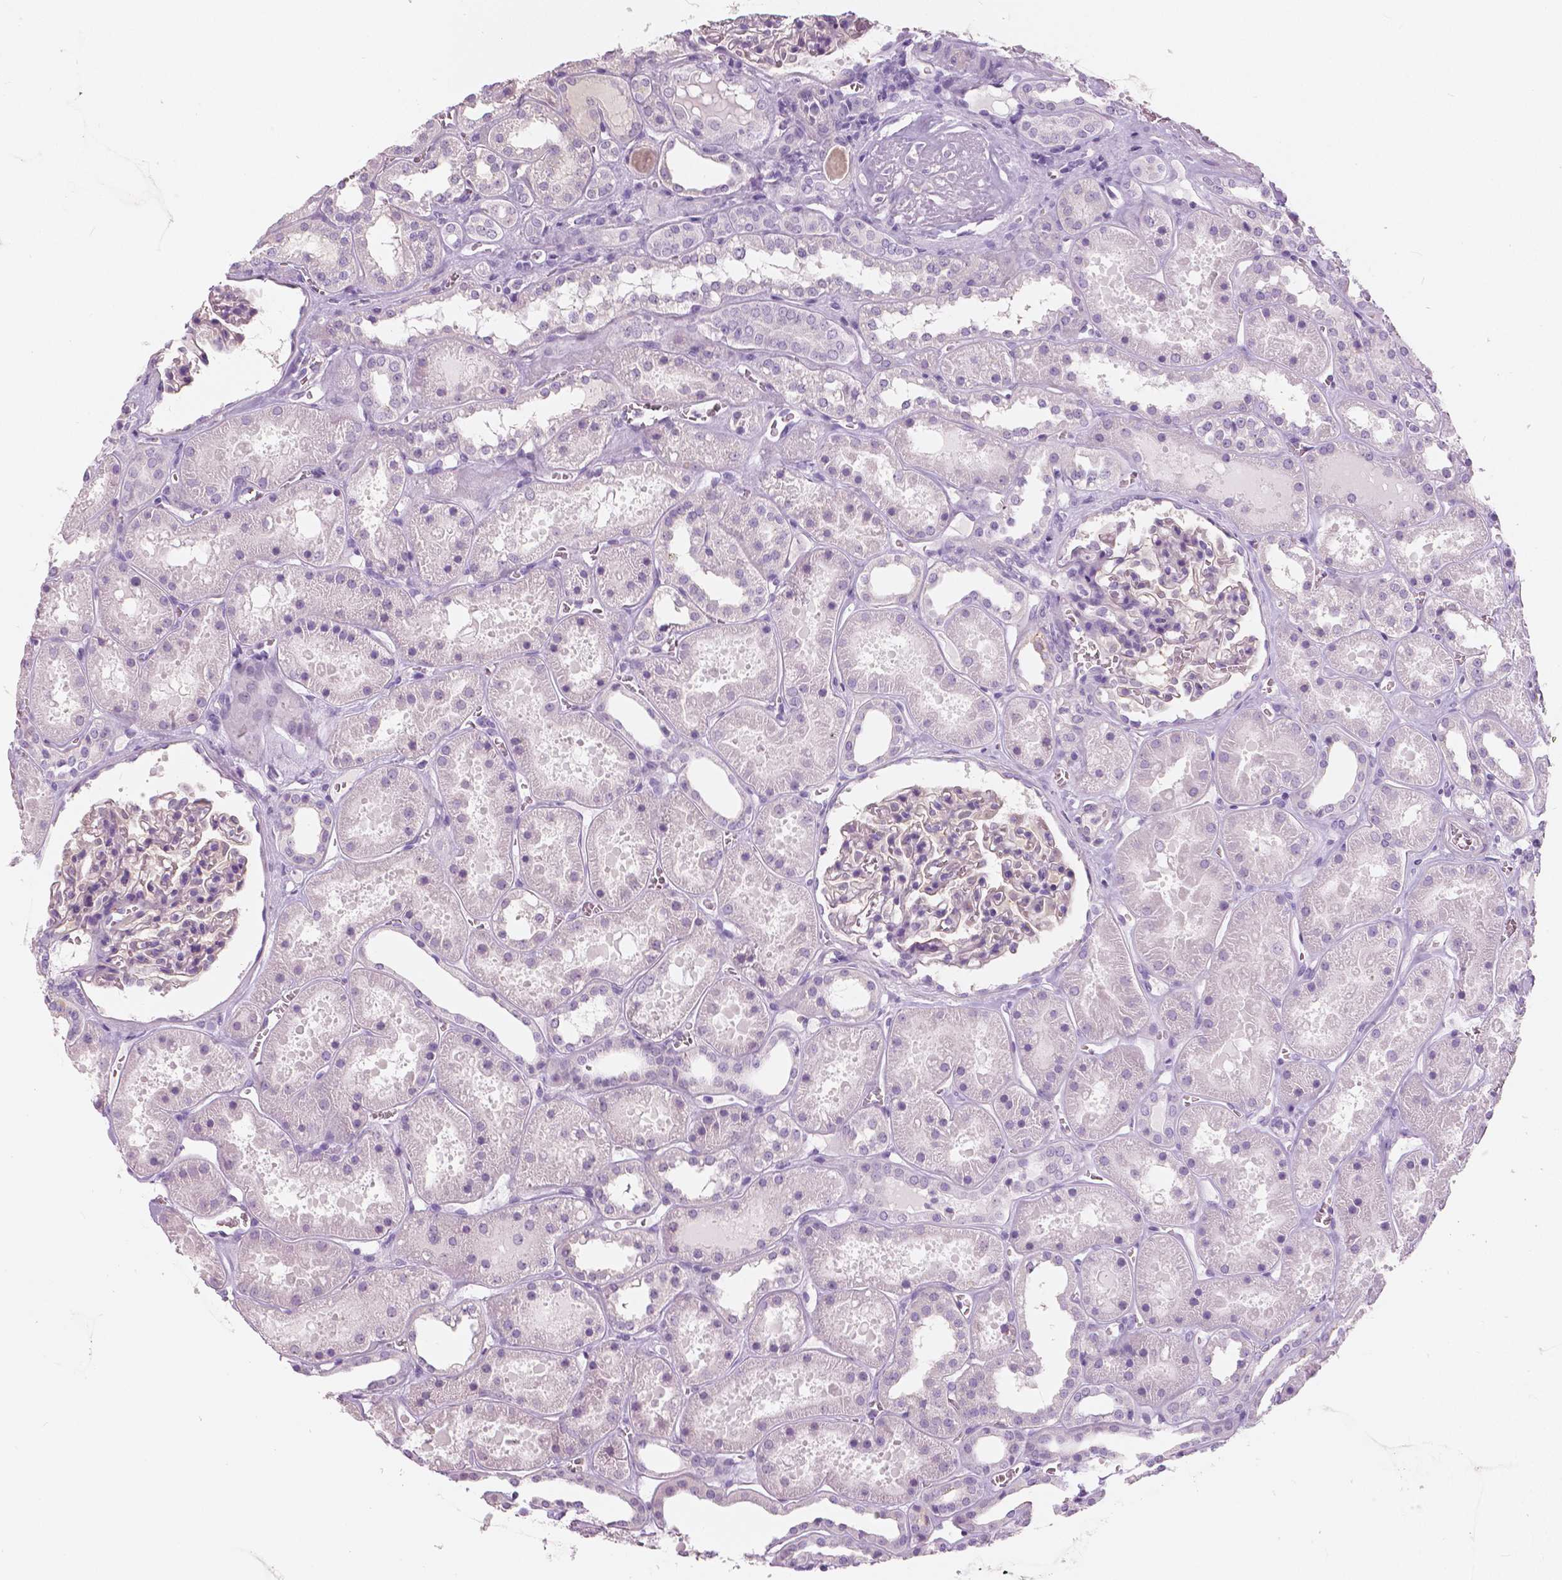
{"staining": {"intensity": "negative", "quantity": "none", "location": "none"}, "tissue": "kidney", "cell_type": "Cells in glomeruli", "image_type": "normal", "snomed": [{"axis": "morphology", "description": "Normal tissue, NOS"}, {"axis": "topography", "description": "Kidney"}], "caption": "This is an immunohistochemistry histopathology image of benign human kidney. There is no expression in cells in glomeruli.", "gene": "A4GNT", "patient": {"sex": "female", "age": 41}}